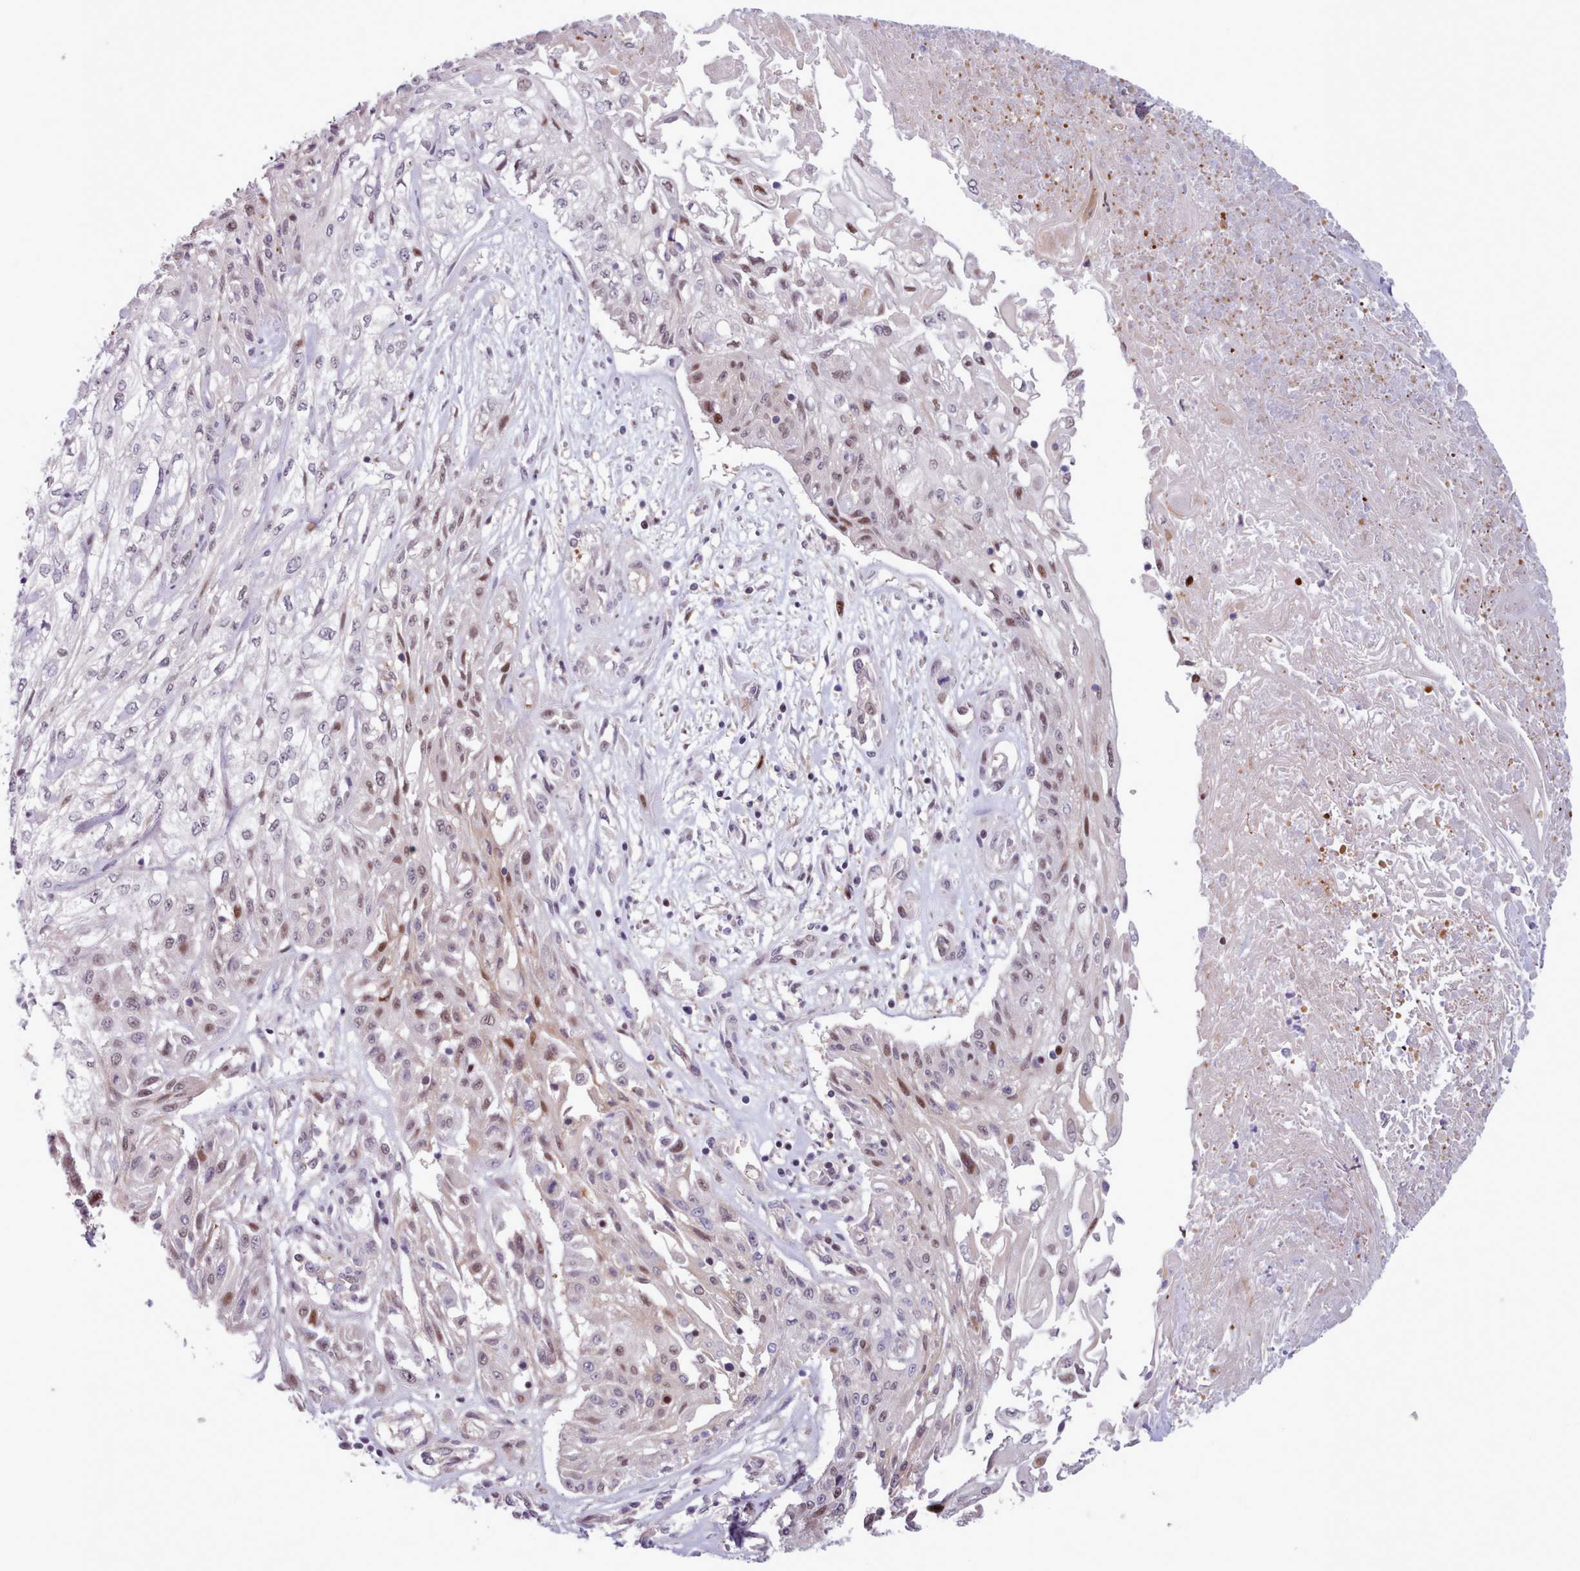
{"staining": {"intensity": "moderate", "quantity": "<25%", "location": "nuclear"}, "tissue": "skin cancer", "cell_type": "Tumor cells", "image_type": "cancer", "snomed": [{"axis": "morphology", "description": "Squamous cell carcinoma, NOS"}, {"axis": "morphology", "description": "Squamous cell carcinoma, metastatic, NOS"}, {"axis": "topography", "description": "Skin"}, {"axis": "topography", "description": "Lymph node"}], "caption": "Skin squamous cell carcinoma tissue exhibits moderate nuclear expression in approximately <25% of tumor cells, visualized by immunohistochemistry.", "gene": "KBTBD7", "patient": {"sex": "male", "age": 75}}